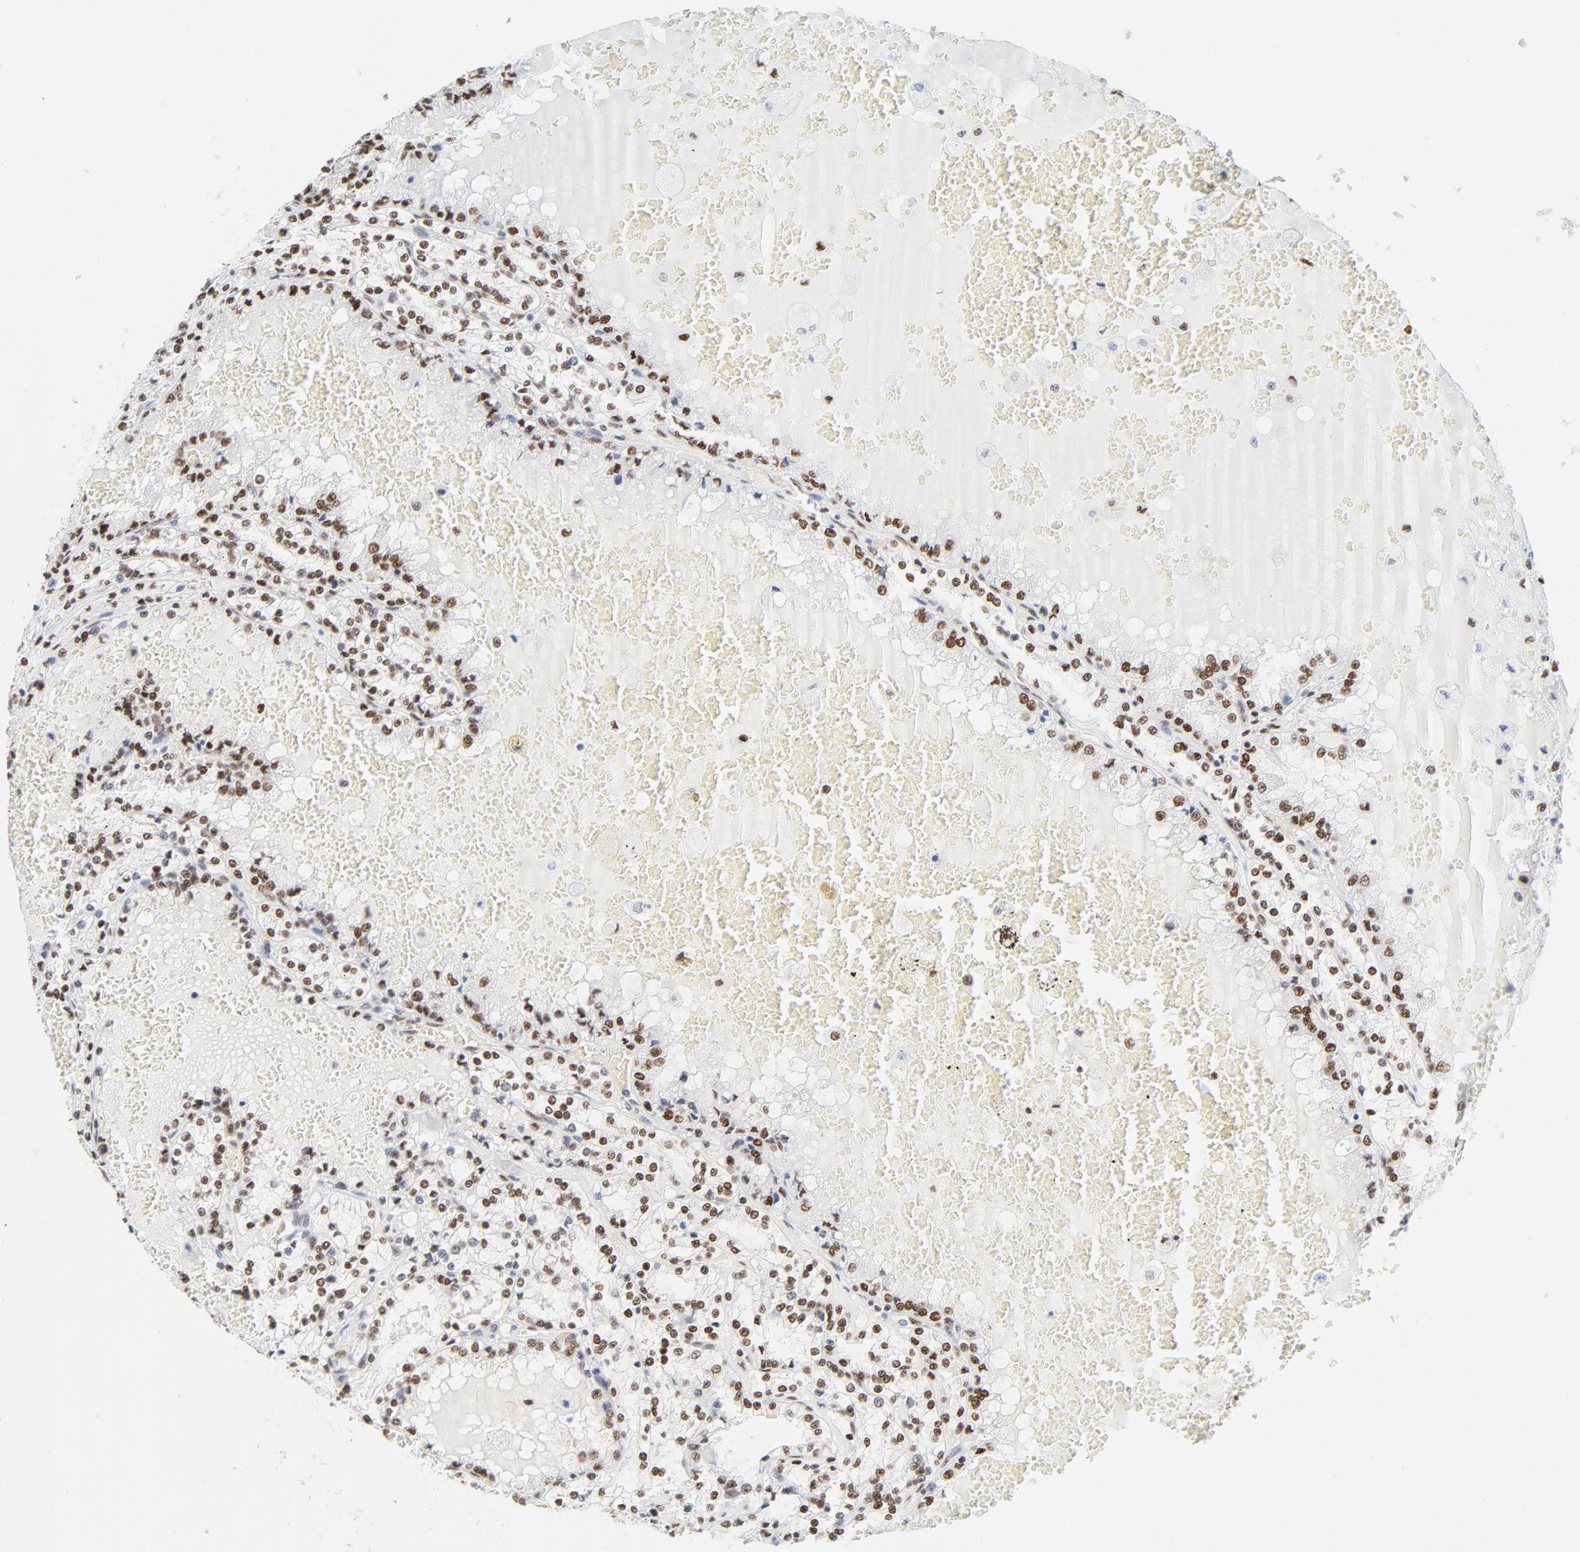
{"staining": {"intensity": "moderate", "quantity": ">75%", "location": "nuclear"}, "tissue": "renal cancer", "cell_type": "Tumor cells", "image_type": "cancer", "snomed": [{"axis": "morphology", "description": "Adenocarcinoma, NOS"}, {"axis": "topography", "description": "Kidney"}], "caption": "Protein staining of renal cancer (adenocarcinoma) tissue shows moderate nuclear staining in approximately >75% of tumor cells. (IHC, brightfield microscopy, high magnification).", "gene": "ATF2", "patient": {"sex": "female", "age": 56}}